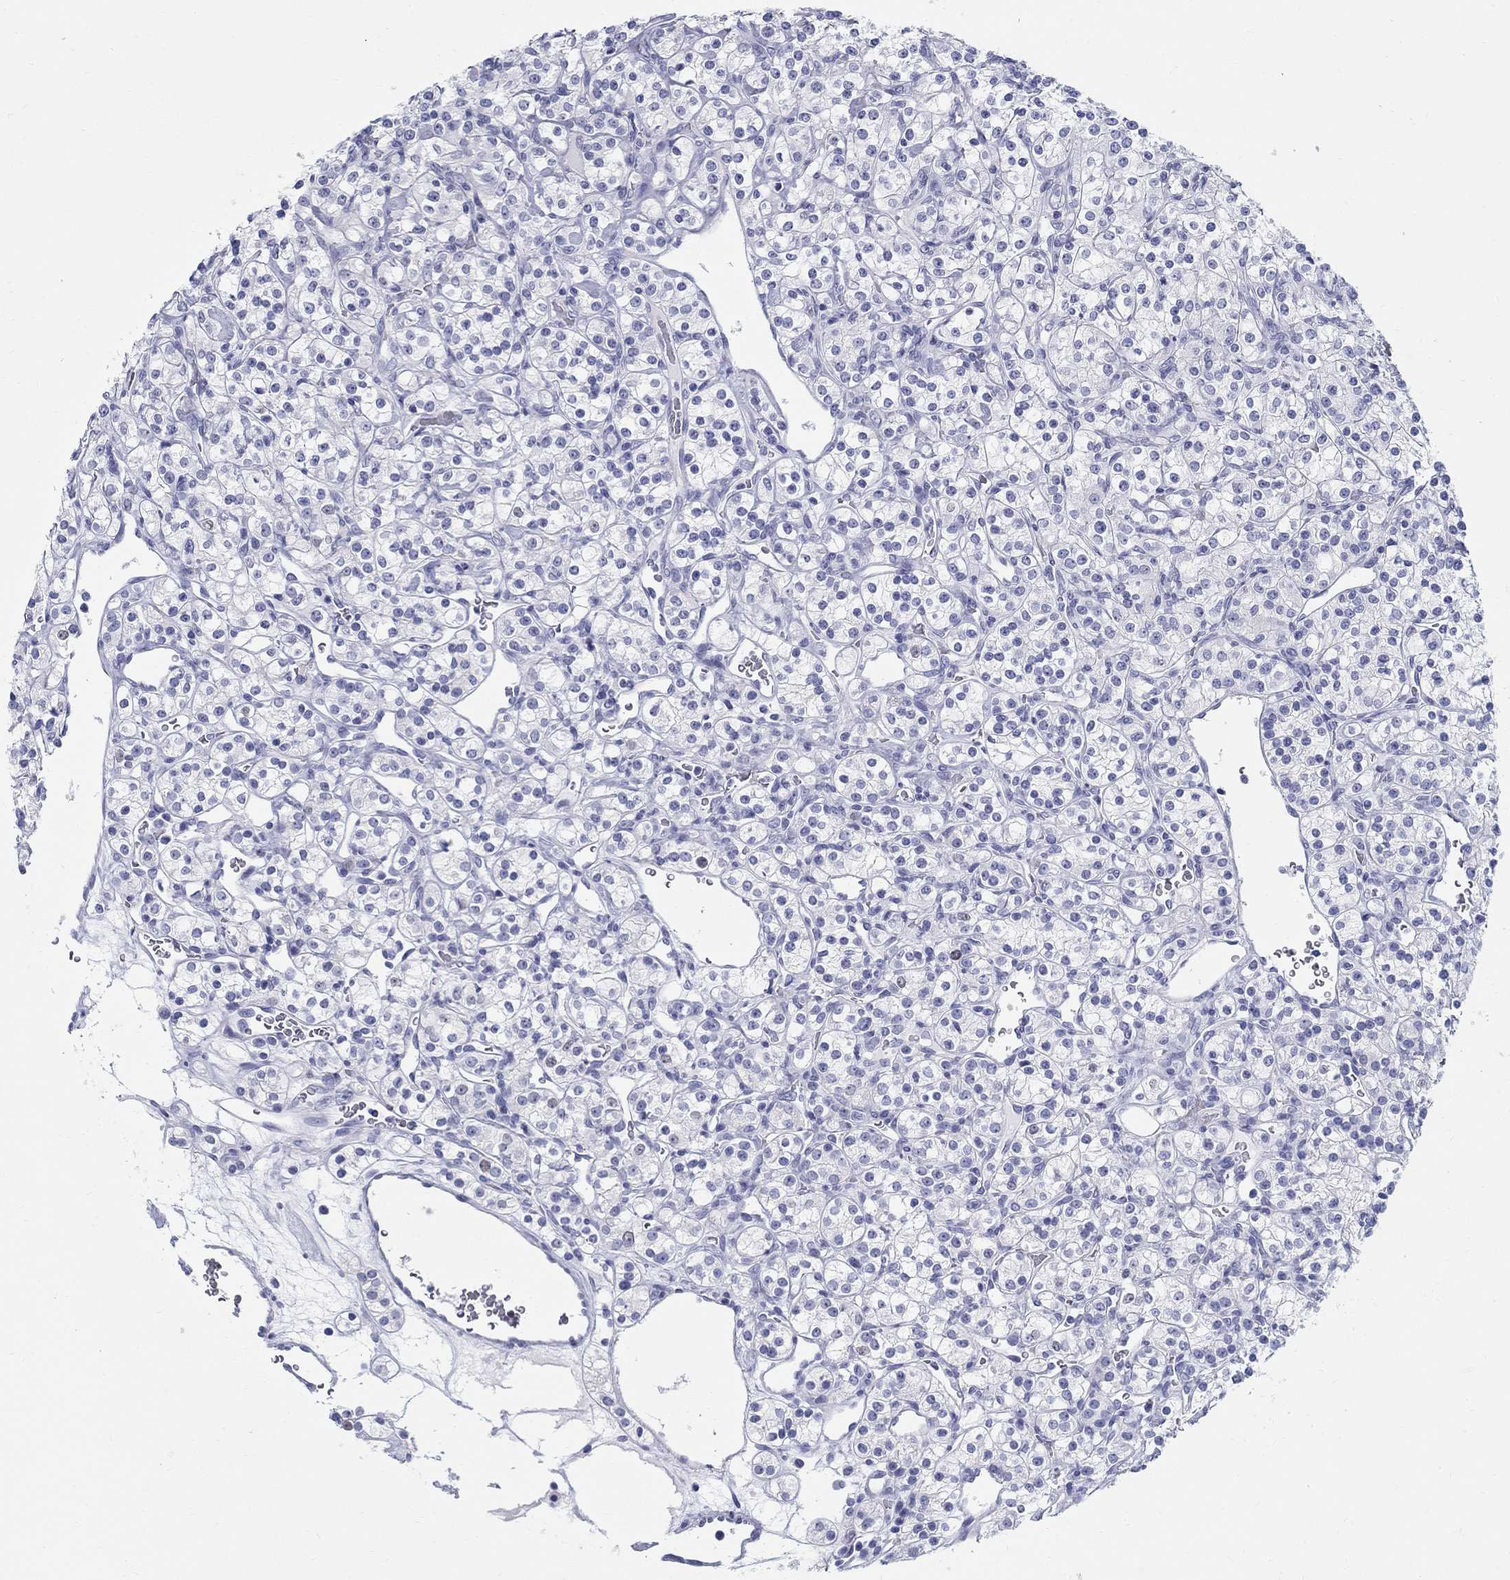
{"staining": {"intensity": "negative", "quantity": "none", "location": "none"}, "tissue": "renal cancer", "cell_type": "Tumor cells", "image_type": "cancer", "snomed": [{"axis": "morphology", "description": "Adenocarcinoma, NOS"}, {"axis": "topography", "description": "Kidney"}], "caption": "DAB (3,3'-diaminobenzidine) immunohistochemical staining of adenocarcinoma (renal) shows no significant staining in tumor cells. Nuclei are stained in blue.", "gene": "LAMP5", "patient": {"sex": "male", "age": 77}}